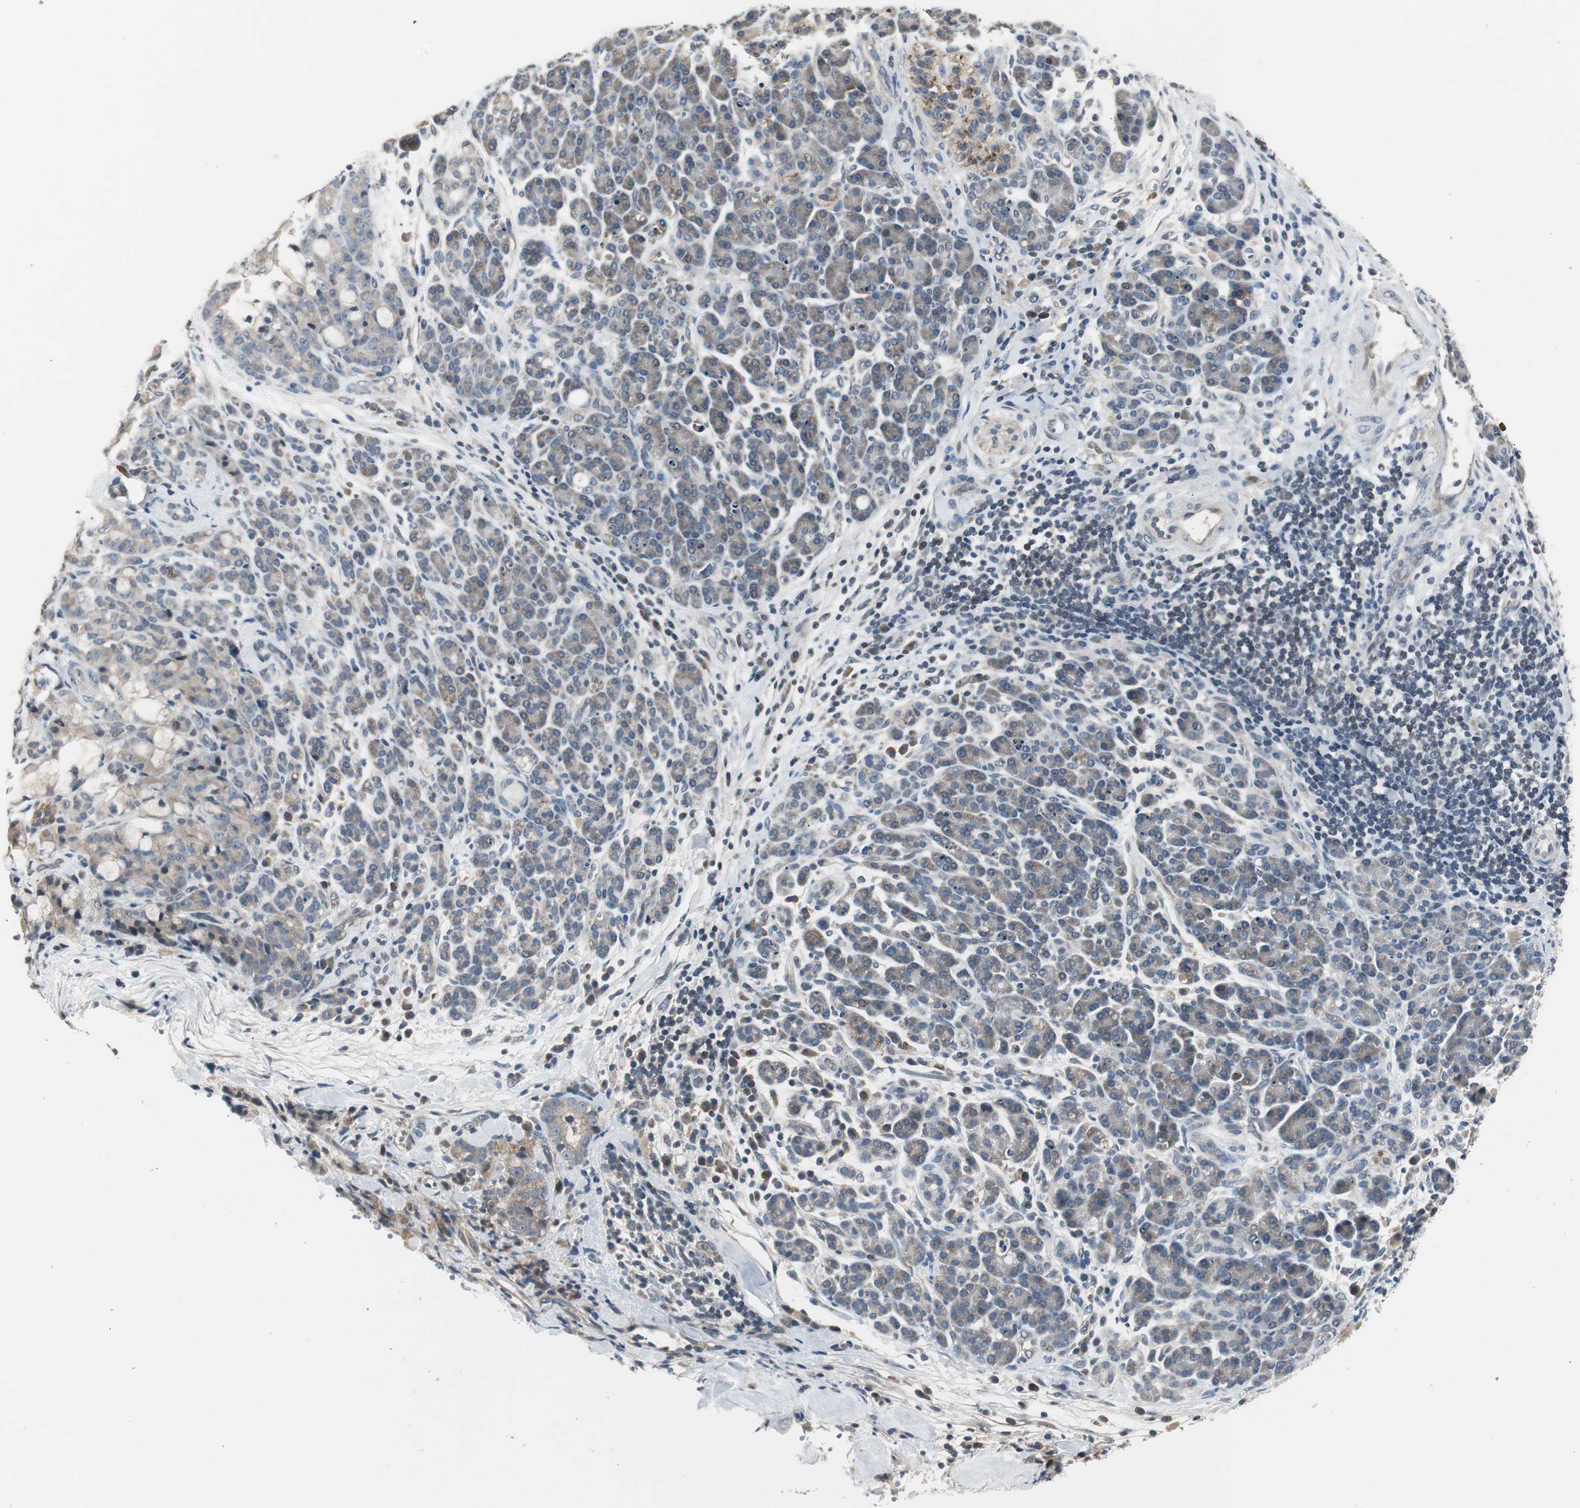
{"staining": {"intensity": "weak", "quantity": ">75%", "location": "cytoplasmic/membranous"}, "tissue": "pancreatic cancer", "cell_type": "Tumor cells", "image_type": "cancer", "snomed": [{"axis": "morphology", "description": "Adenocarcinoma, NOS"}, {"axis": "topography", "description": "Pancreas"}], "caption": "Human adenocarcinoma (pancreatic) stained with a protein marker displays weak staining in tumor cells.", "gene": "ZMPSTE24", "patient": {"sex": "female", "age": 73}}